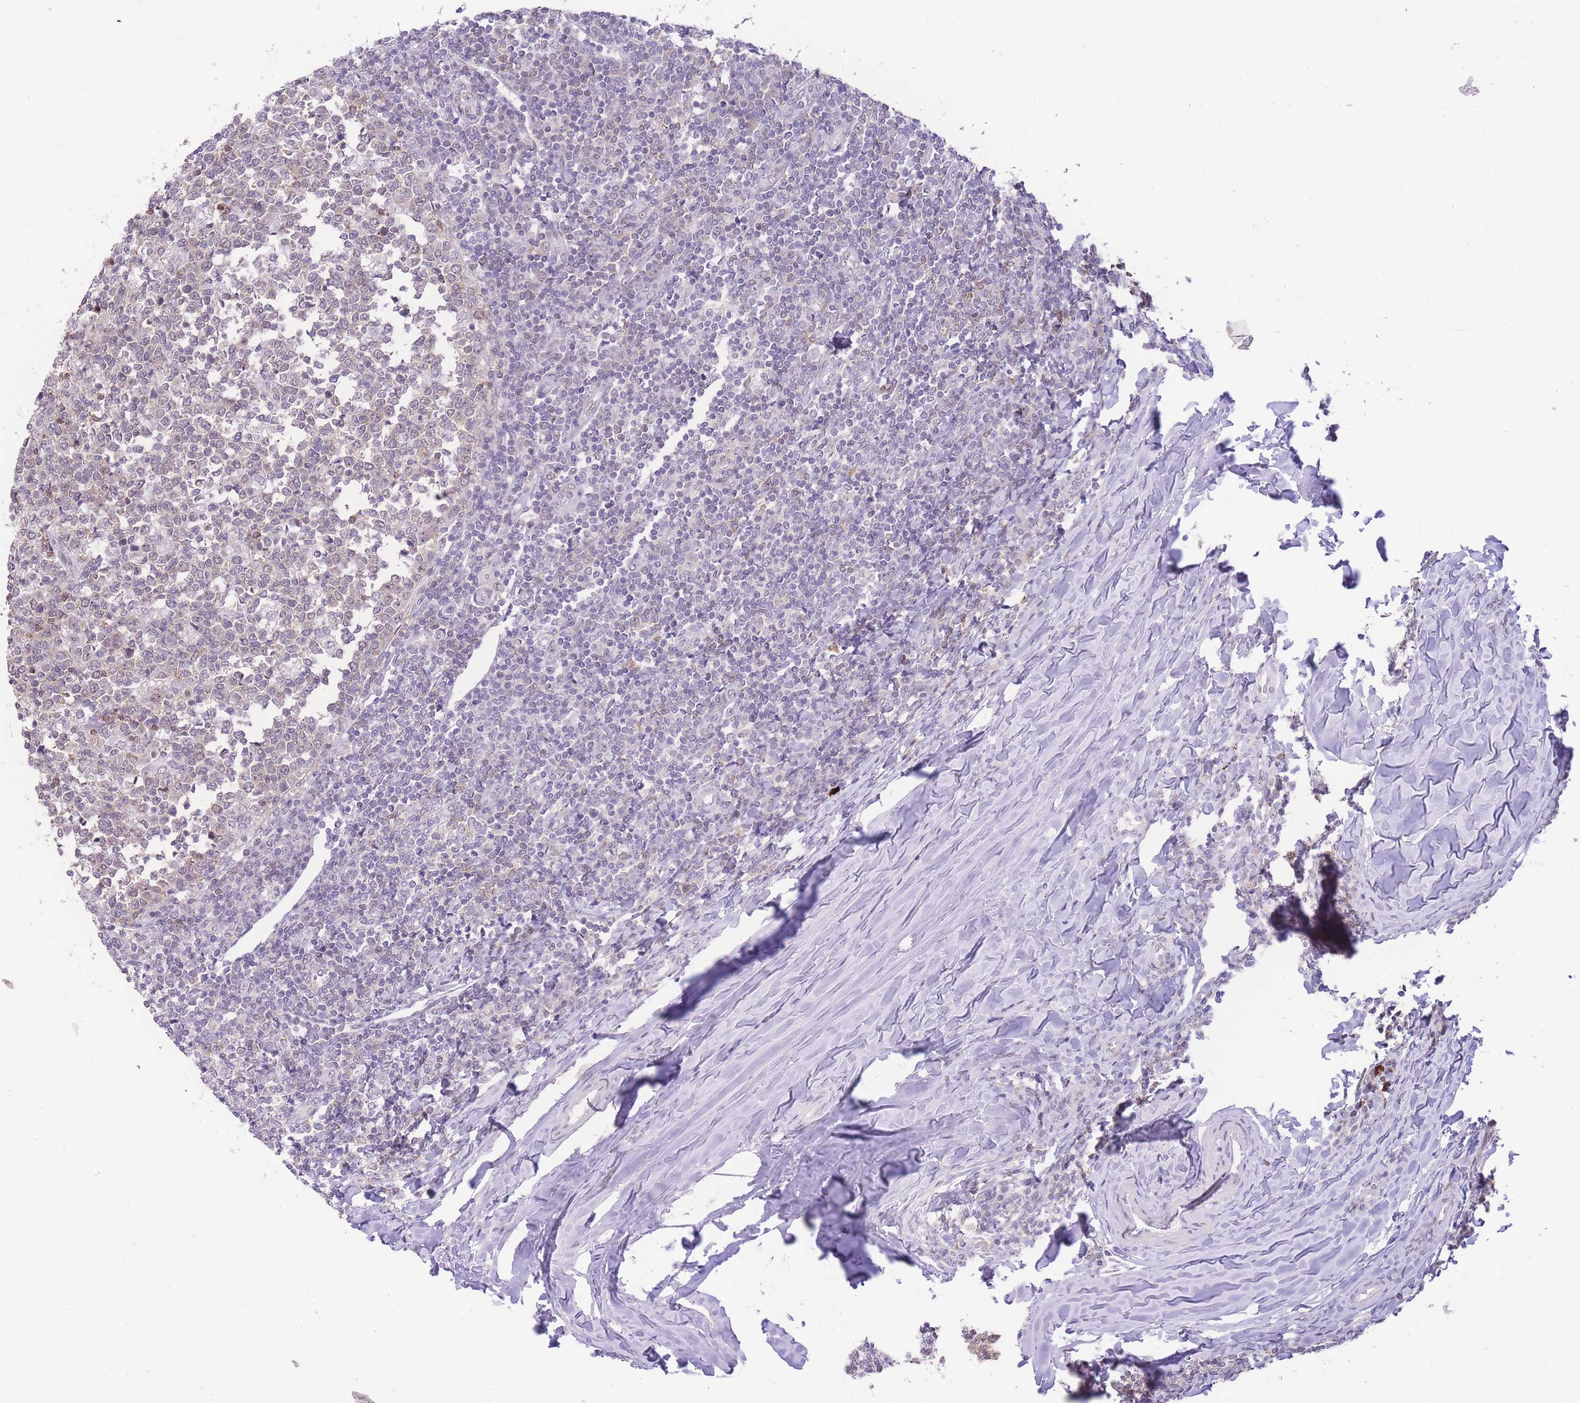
{"staining": {"intensity": "moderate", "quantity": ">75%", "location": "cytoplasmic/membranous"}, "tissue": "tonsil", "cell_type": "Germinal center cells", "image_type": "normal", "snomed": [{"axis": "morphology", "description": "Normal tissue, NOS"}, {"axis": "topography", "description": "Tonsil"}], "caption": "IHC photomicrograph of benign tonsil stained for a protein (brown), which reveals medium levels of moderate cytoplasmic/membranous staining in about >75% of germinal center cells.", "gene": "STK39", "patient": {"sex": "female", "age": 19}}